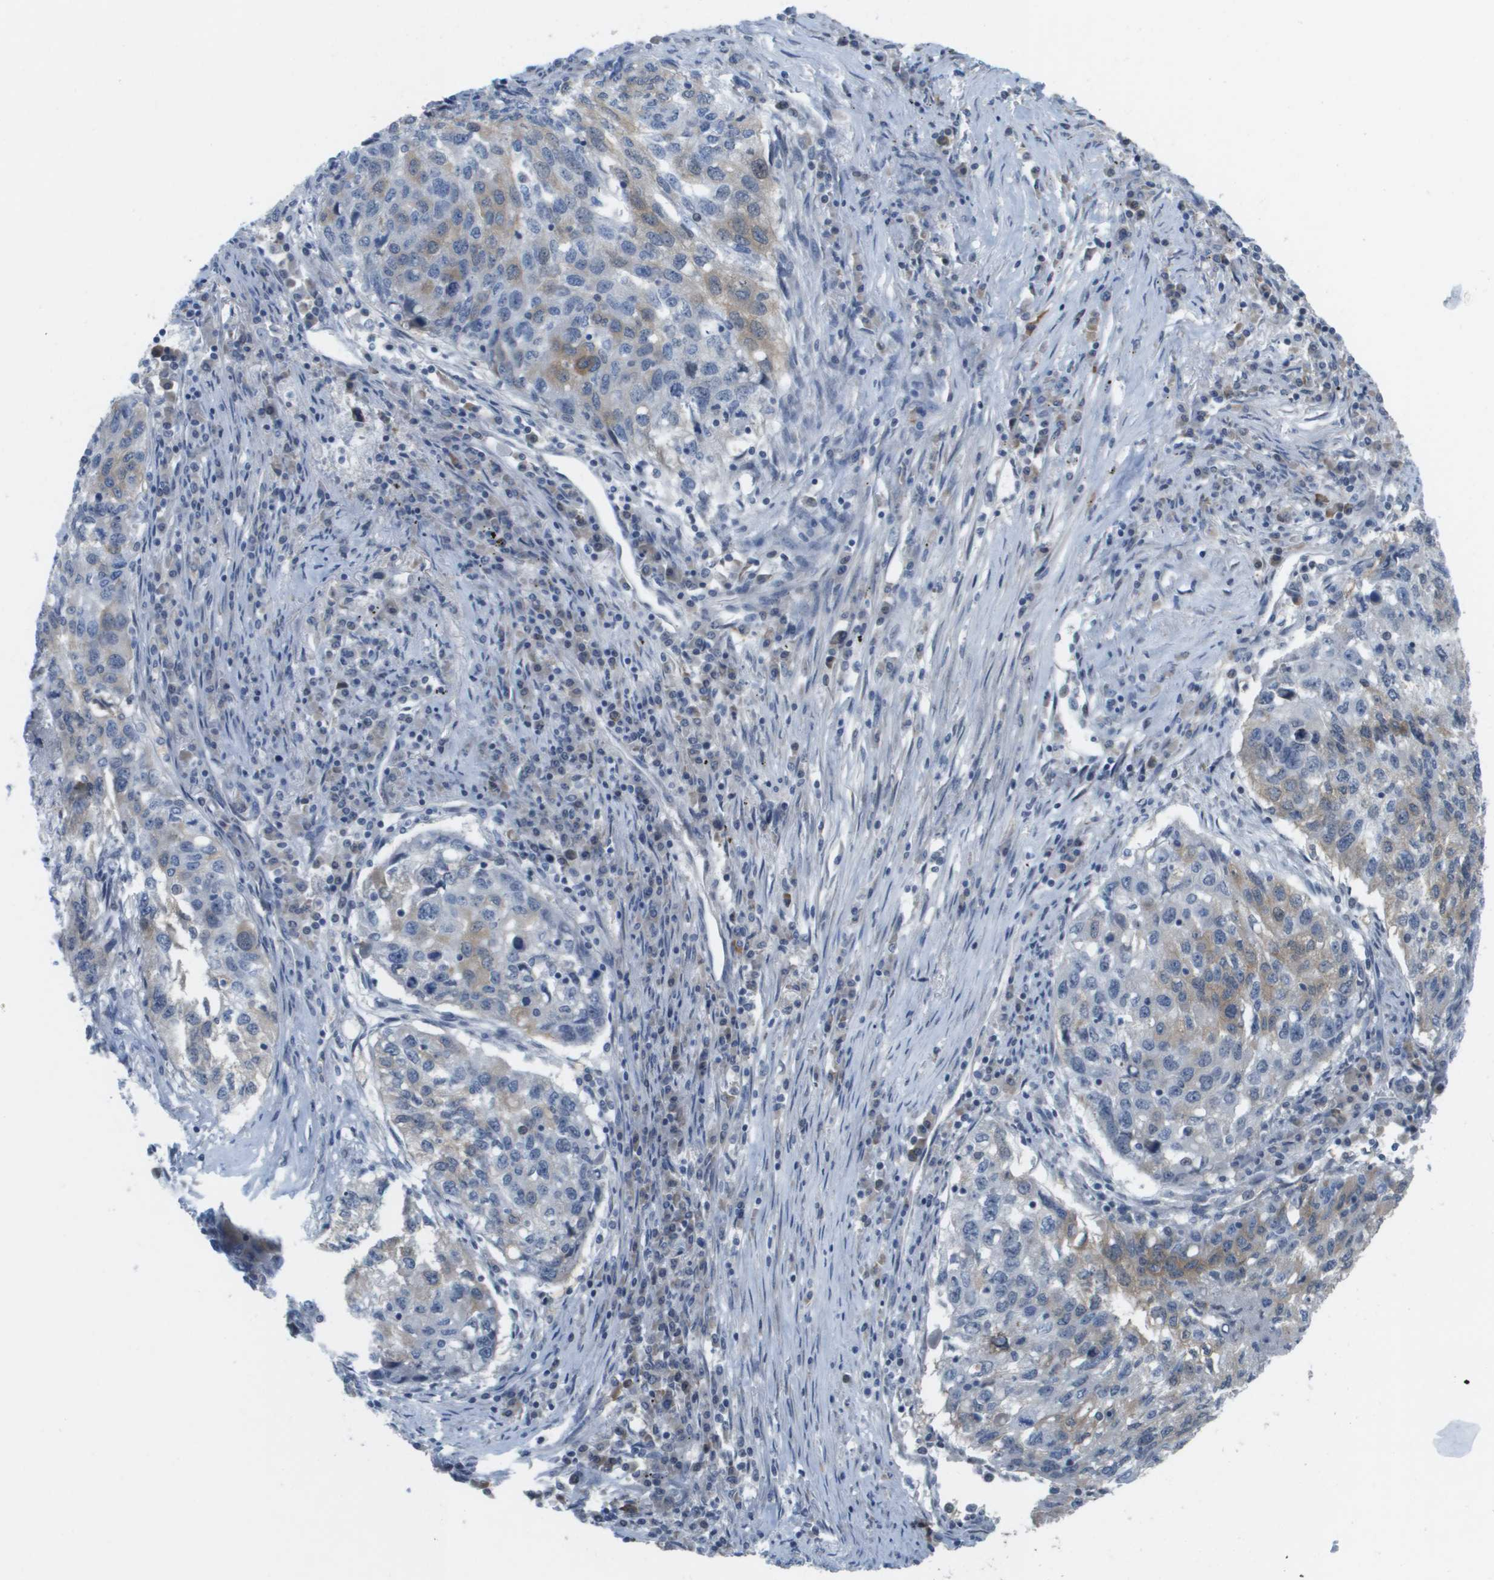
{"staining": {"intensity": "weak", "quantity": "<25%", "location": "cytoplasmic/membranous"}, "tissue": "lung cancer", "cell_type": "Tumor cells", "image_type": "cancer", "snomed": [{"axis": "morphology", "description": "Squamous cell carcinoma, NOS"}, {"axis": "topography", "description": "Lung"}], "caption": "IHC micrograph of human lung cancer stained for a protein (brown), which shows no staining in tumor cells.", "gene": "MARCHF8", "patient": {"sex": "female", "age": 63}}